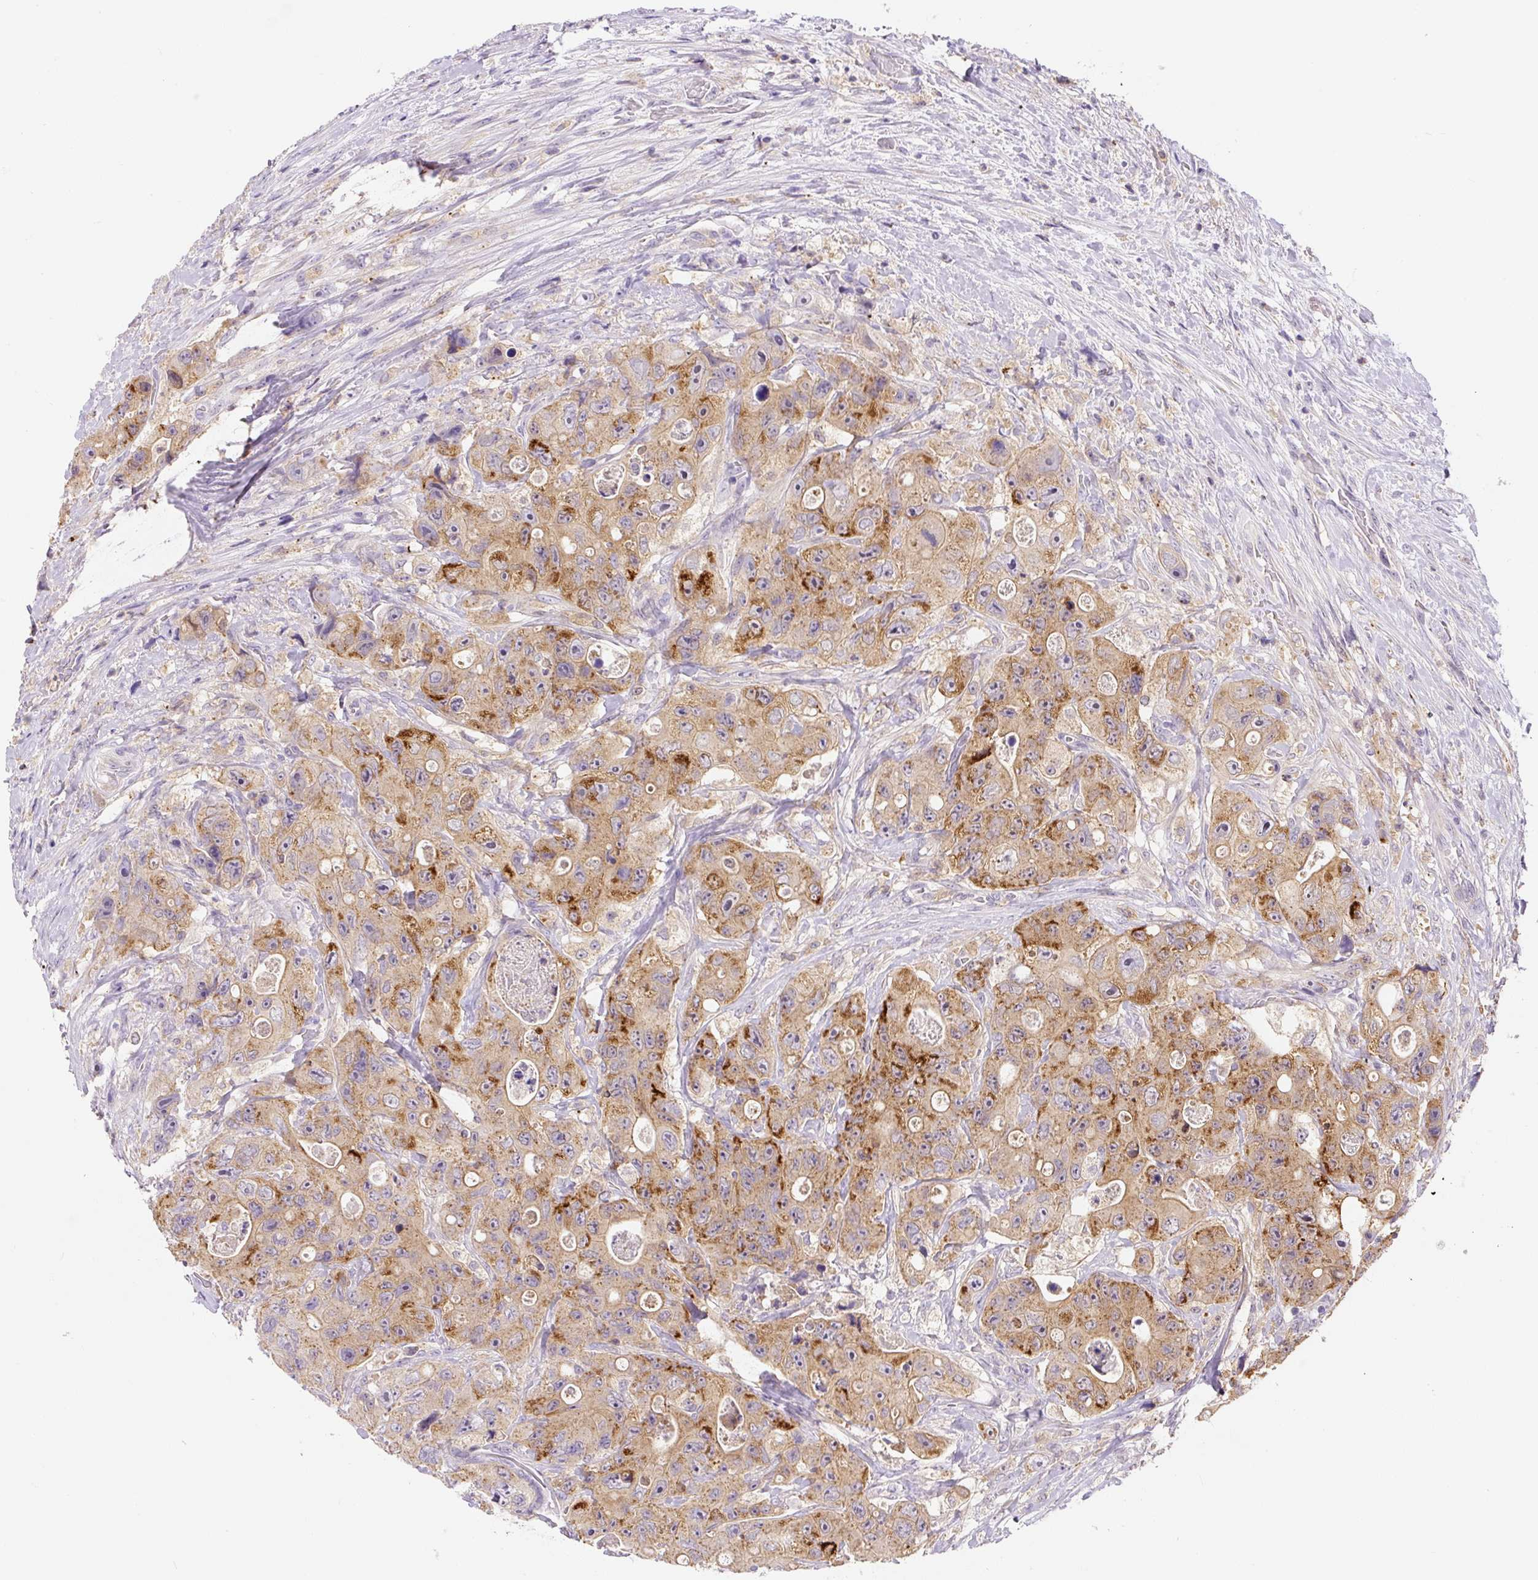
{"staining": {"intensity": "moderate", "quantity": ">75%", "location": "cytoplasmic/membranous"}, "tissue": "colorectal cancer", "cell_type": "Tumor cells", "image_type": "cancer", "snomed": [{"axis": "morphology", "description": "Adenocarcinoma, NOS"}, {"axis": "topography", "description": "Colon"}], "caption": "This histopathology image reveals immunohistochemistry (IHC) staining of human colorectal cancer (adenocarcinoma), with medium moderate cytoplasmic/membranous positivity in approximately >75% of tumor cells.", "gene": "PLA2G4A", "patient": {"sex": "female", "age": 46}}